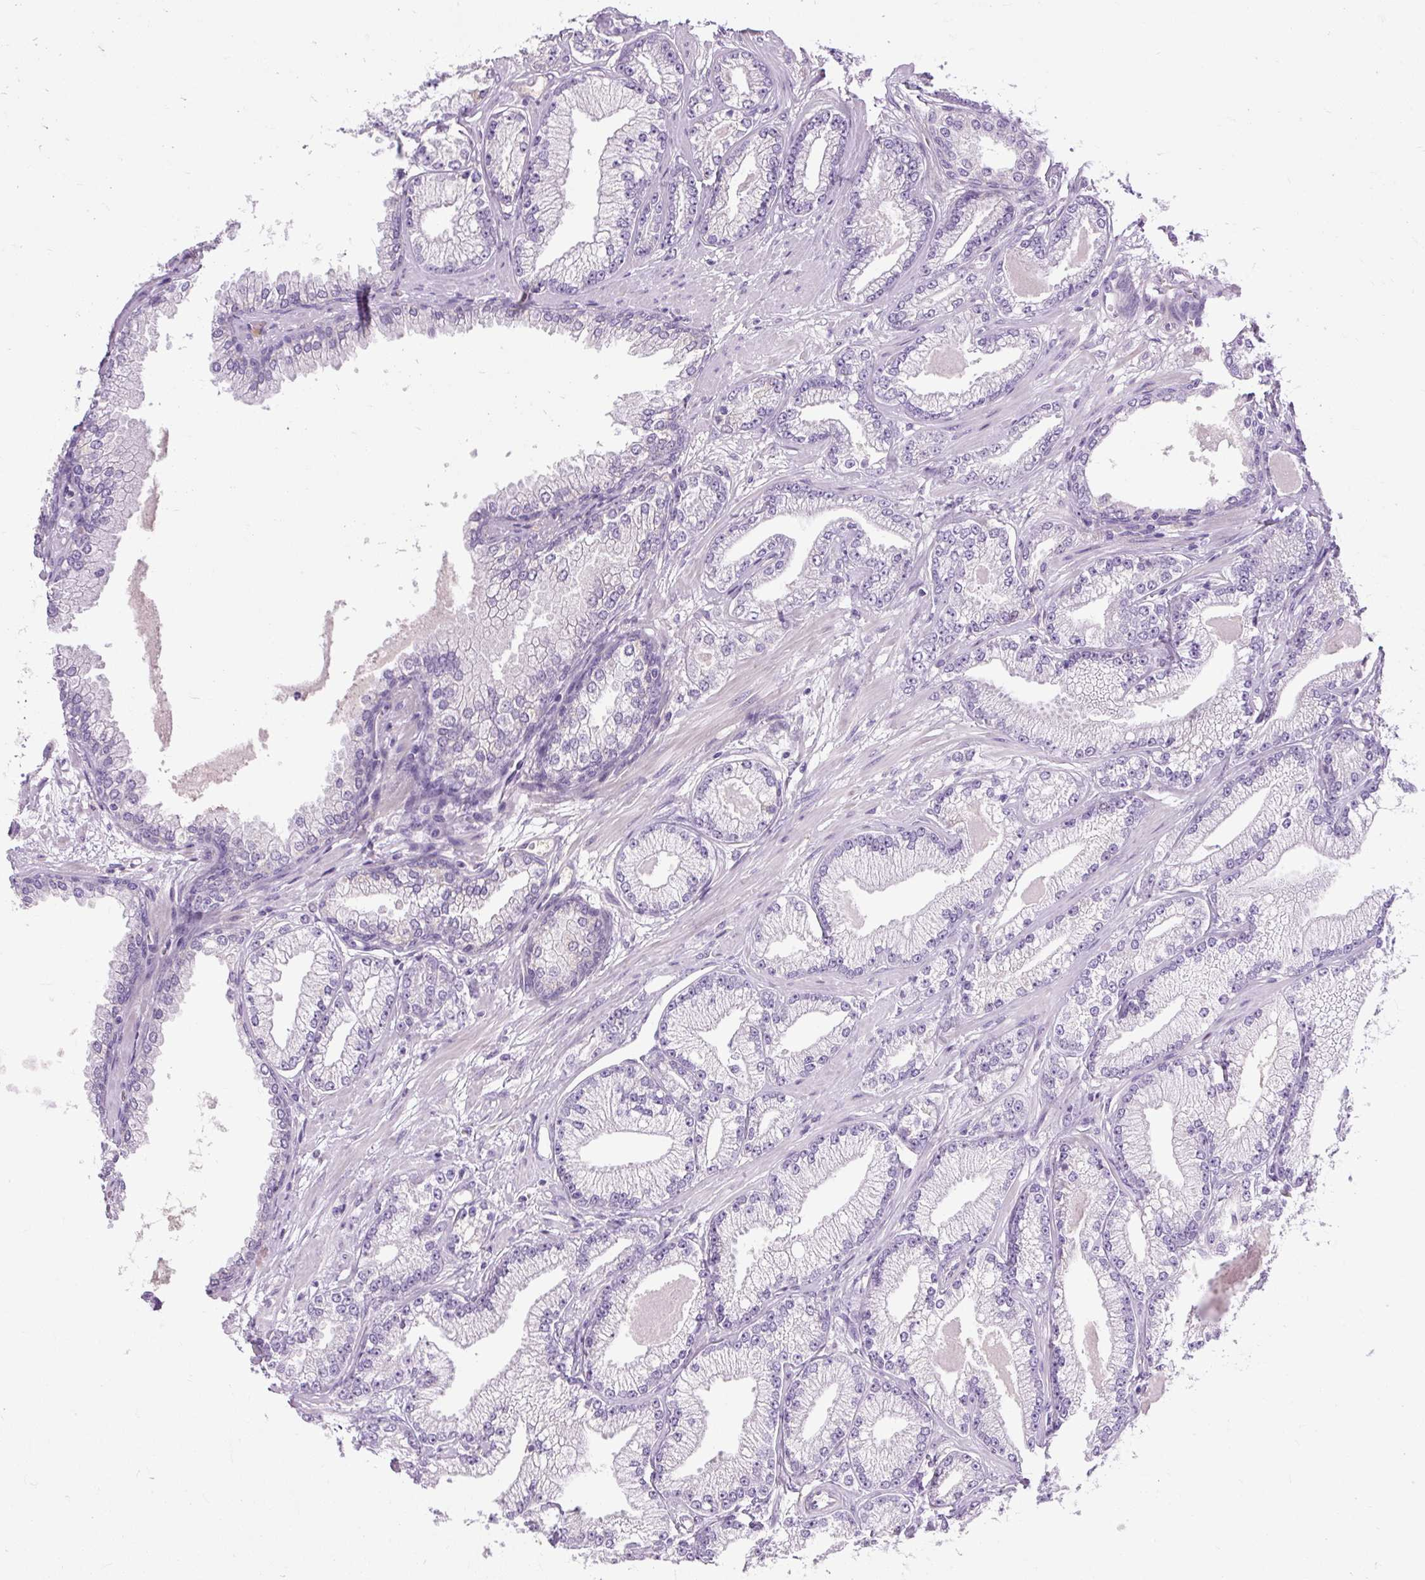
{"staining": {"intensity": "negative", "quantity": "none", "location": "none"}, "tissue": "prostate cancer", "cell_type": "Tumor cells", "image_type": "cancer", "snomed": [{"axis": "morphology", "description": "Adenocarcinoma, Low grade"}, {"axis": "topography", "description": "Prostate"}], "caption": "Immunohistochemical staining of prostate cancer (adenocarcinoma (low-grade)) reveals no significant expression in tumor cells.", "gene": "ARRDC2", "patient": {"sex": "male", "age": 64}}